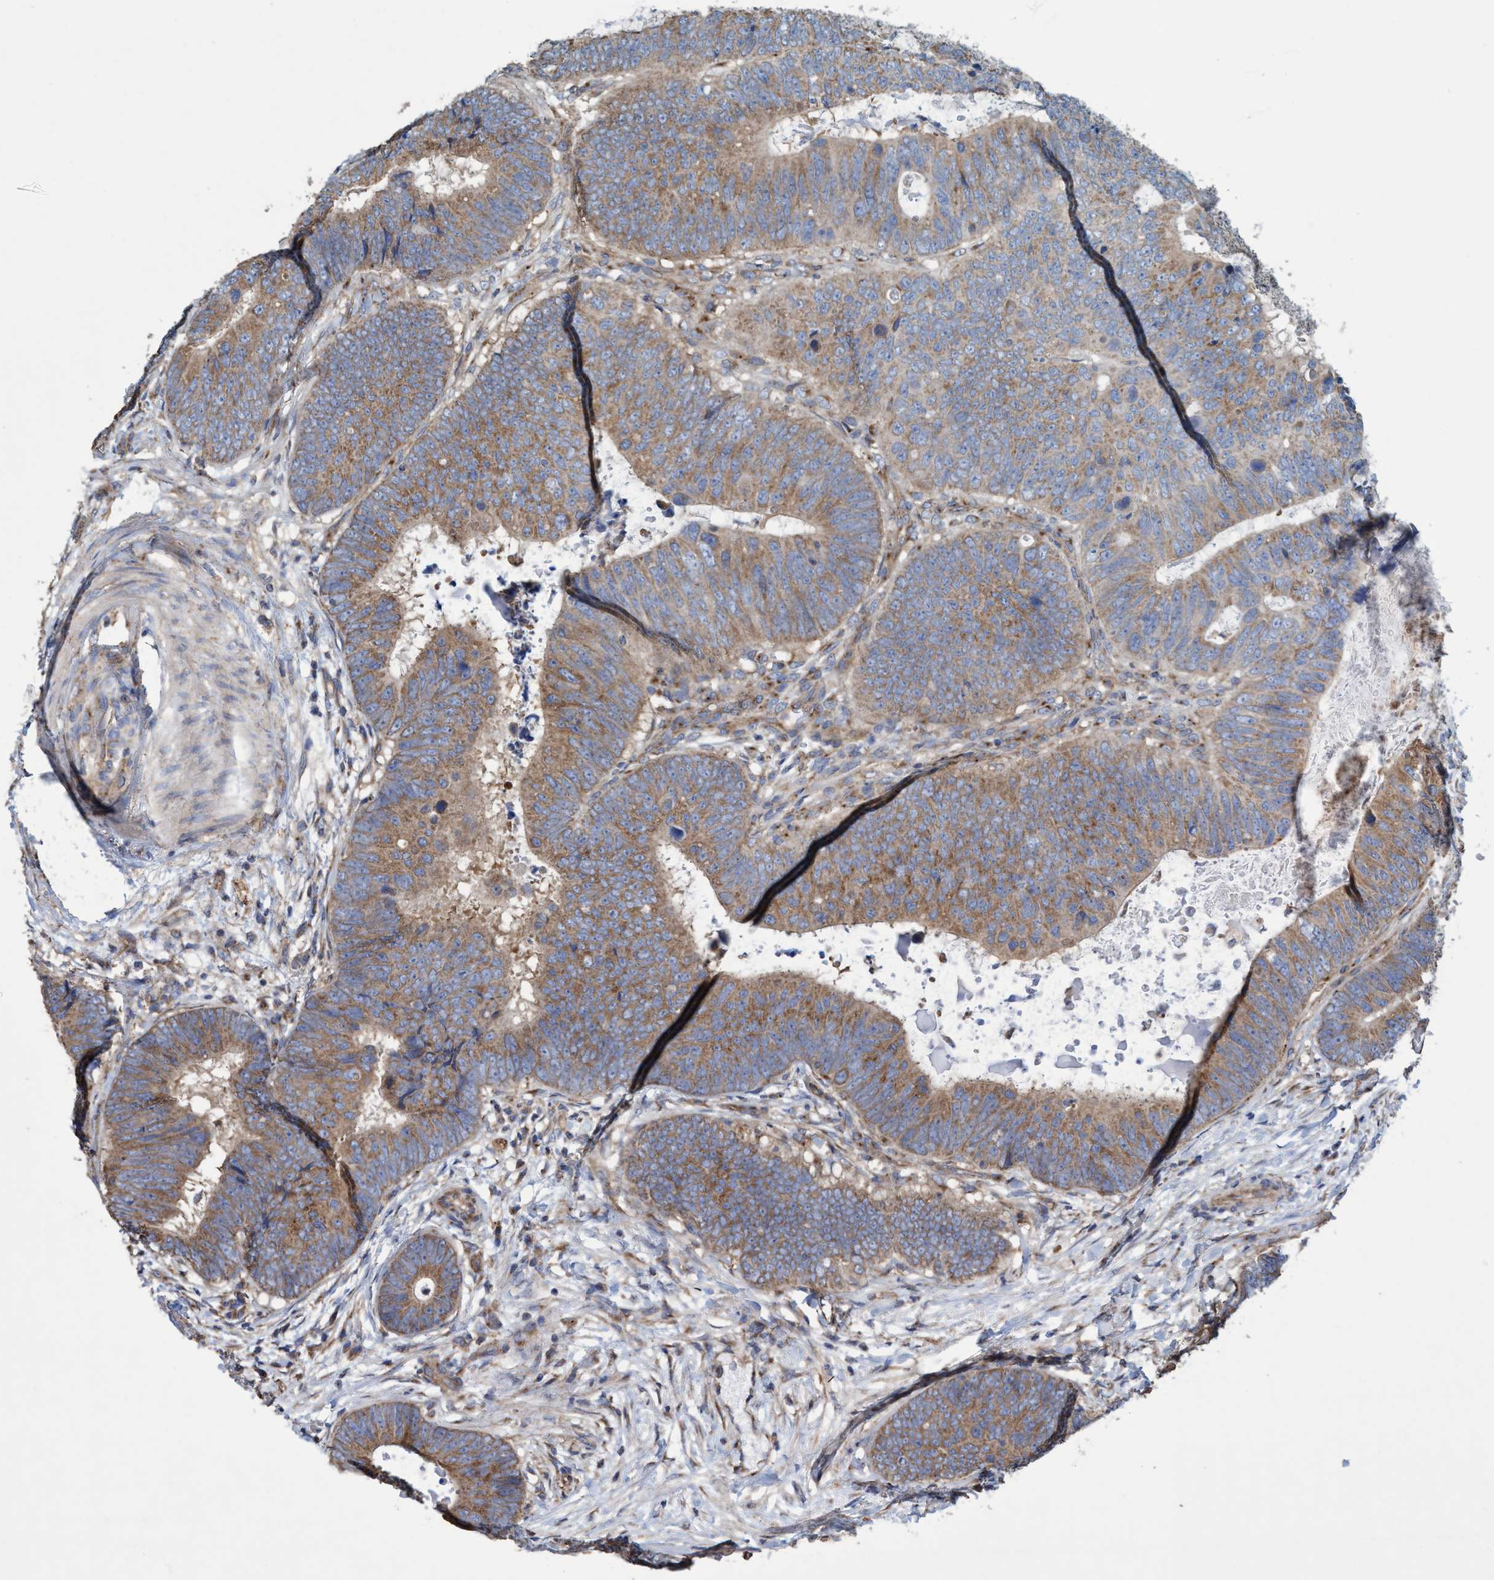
{"staining": {"intensity": "moderate", "quantity": ">75%", "location": "cytoplasmic/membranous"}, "tissue": "colorectal cancer", "cell_type": "Tumor cells", "image_type": "cancer", "snomed": [{"axis": "morphology", "description": "Adenocarcinoma, NOS"}, {"axis": "topography", "description": "Colon"}], "caption": "Colorectal cancer was stained to show a protein in brown. There is medium levels of moderate cytoplasmic/membranous expression in about >75% of tumor cells.", "gene": "BICD2", "patient": {"sex": "male", "age": 56}}